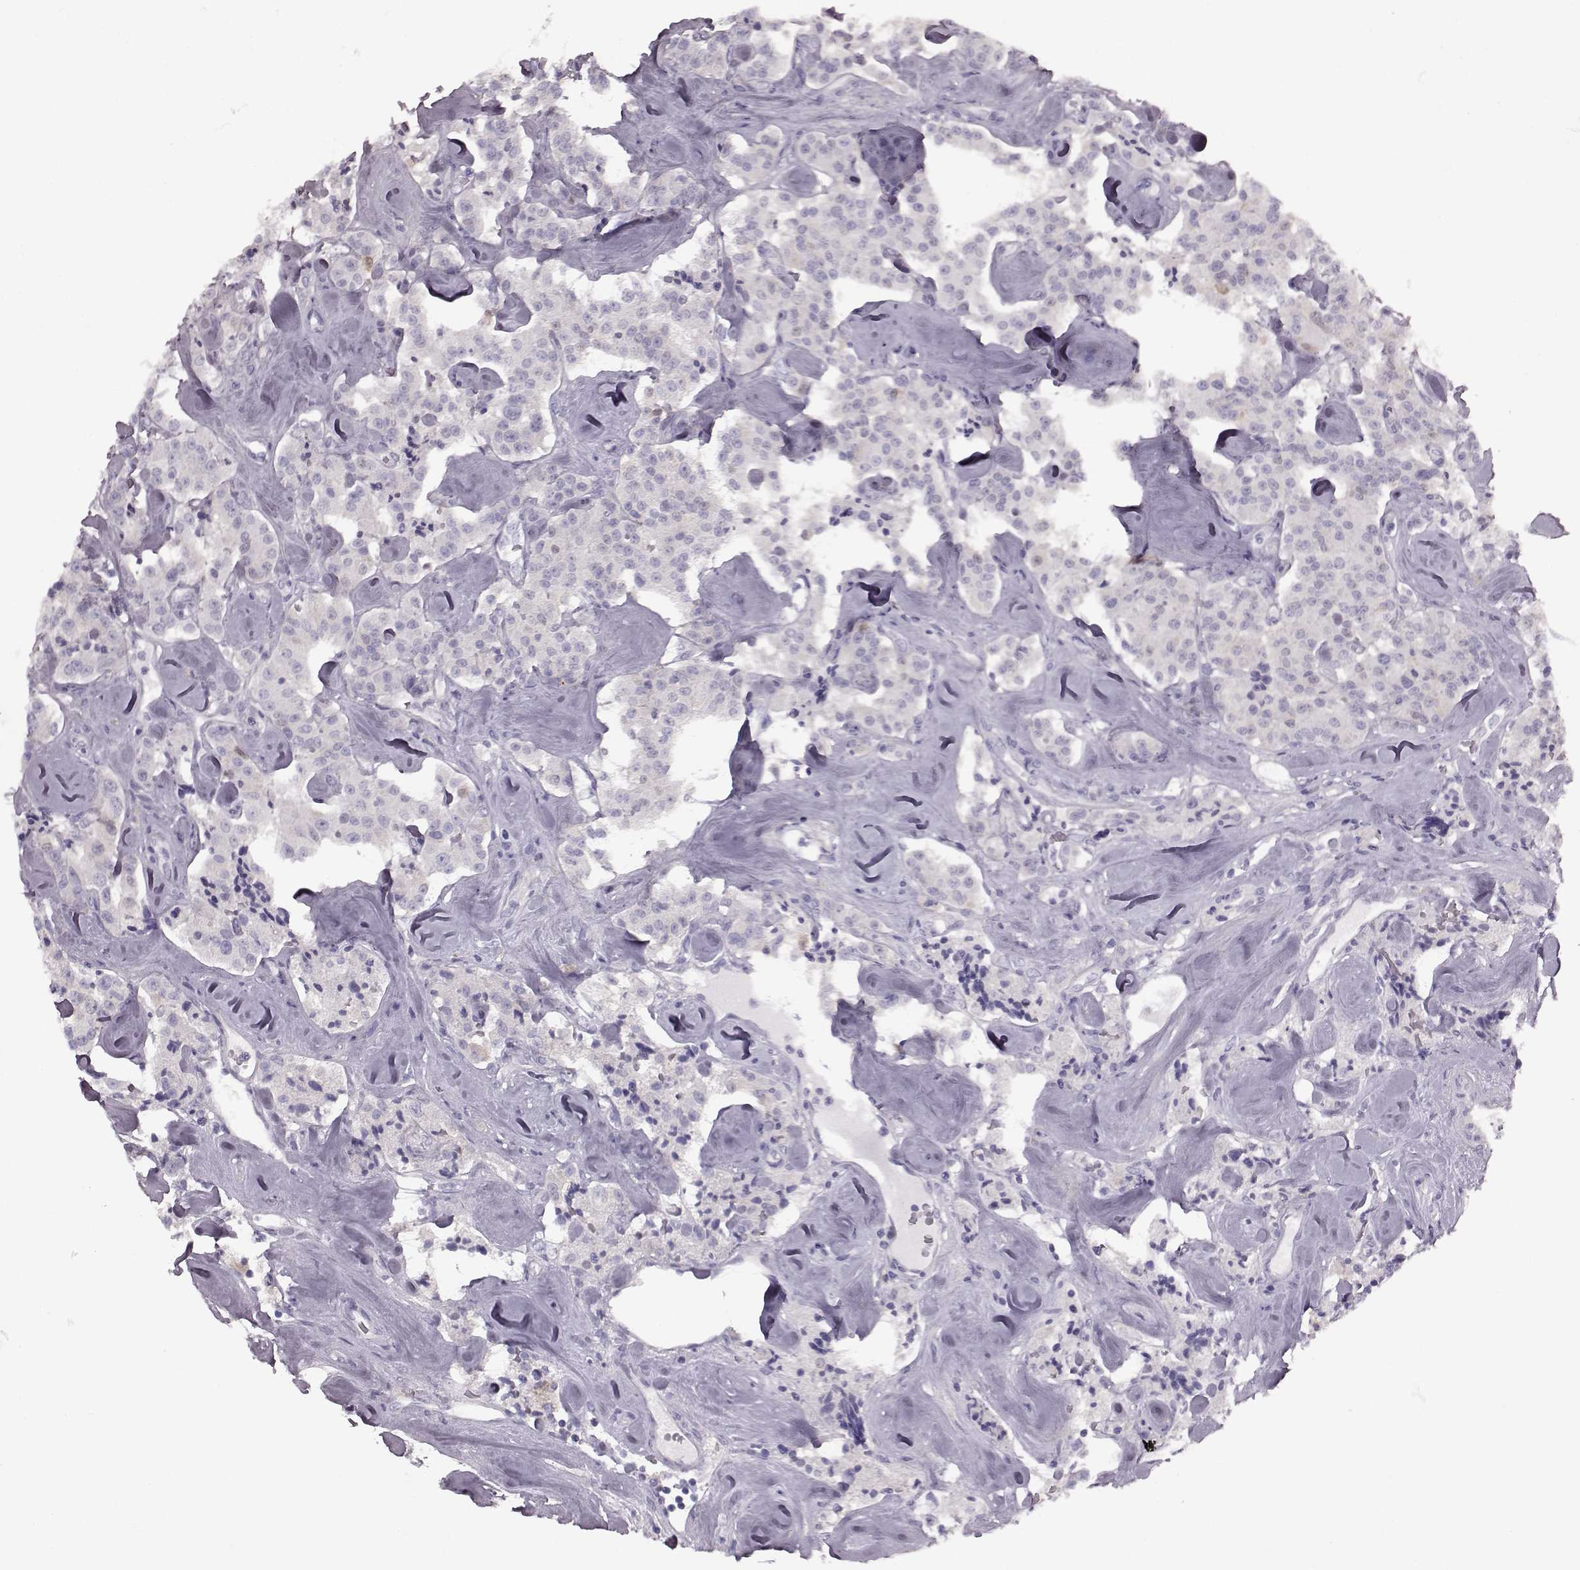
{"staining": {"intensity": "negative", "quantity": "none", "location": "none"}, "tissue": "carcinoid", "cell_type": "Tumor cells", "image_type": "cancer", "snomed": [{"axis": "morphology", "description": "Carcinoid, malignant, NOS"}, {"axis": "topography", "description": "Pancreas"}], "caption": "A high-resolution photomicrograph shows immunohistochemistry staining of carcinoid, which reveals no significant positivity in tumor cells. The staining is performed using DAB brown chromogen with nuclei counter-stained in using hematoxylin.", "gene": "CRYBA2", "patient": {"sex": "male", "age": 41}}